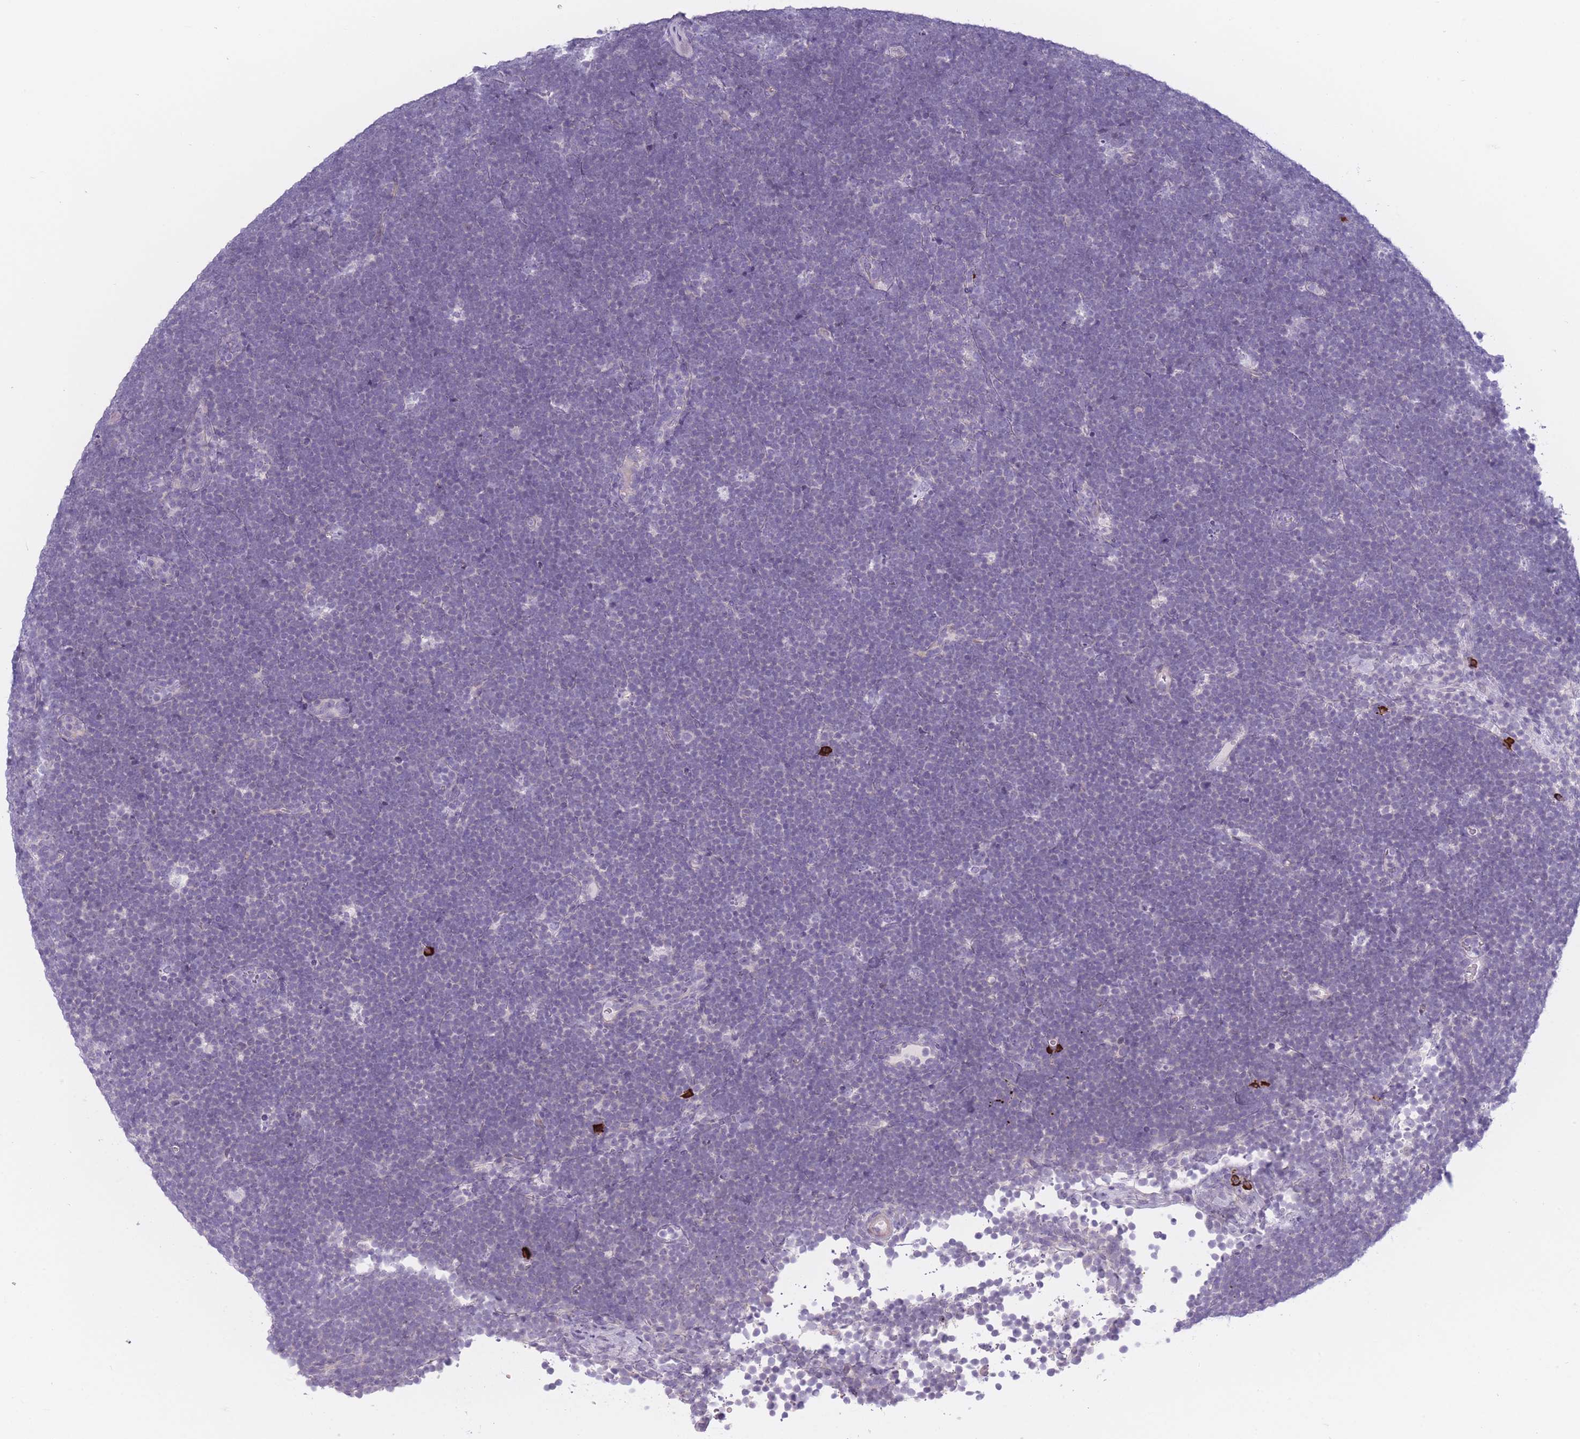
{"staining": {"intensity": "negative", "quantity": "none", "location": "none"}, "tissue": "lymphoma", "cell_type": "Tumor cells", "image_type": "cancer", "snomed": [{"axis": "morphology", "description": "Malignant lymphoma, non-Hodgkin's type, High grade"}, {"axis": "topography", "description": "Lymph node"}], "caption": "Human high-grade malignant lymphoma, non-Hodgkin's type stained for a protein using IHC demonstrates no positivity in tumor cells.", "gene": "PLEKHG2", "patient": {"sex": "male", "age": 13}}